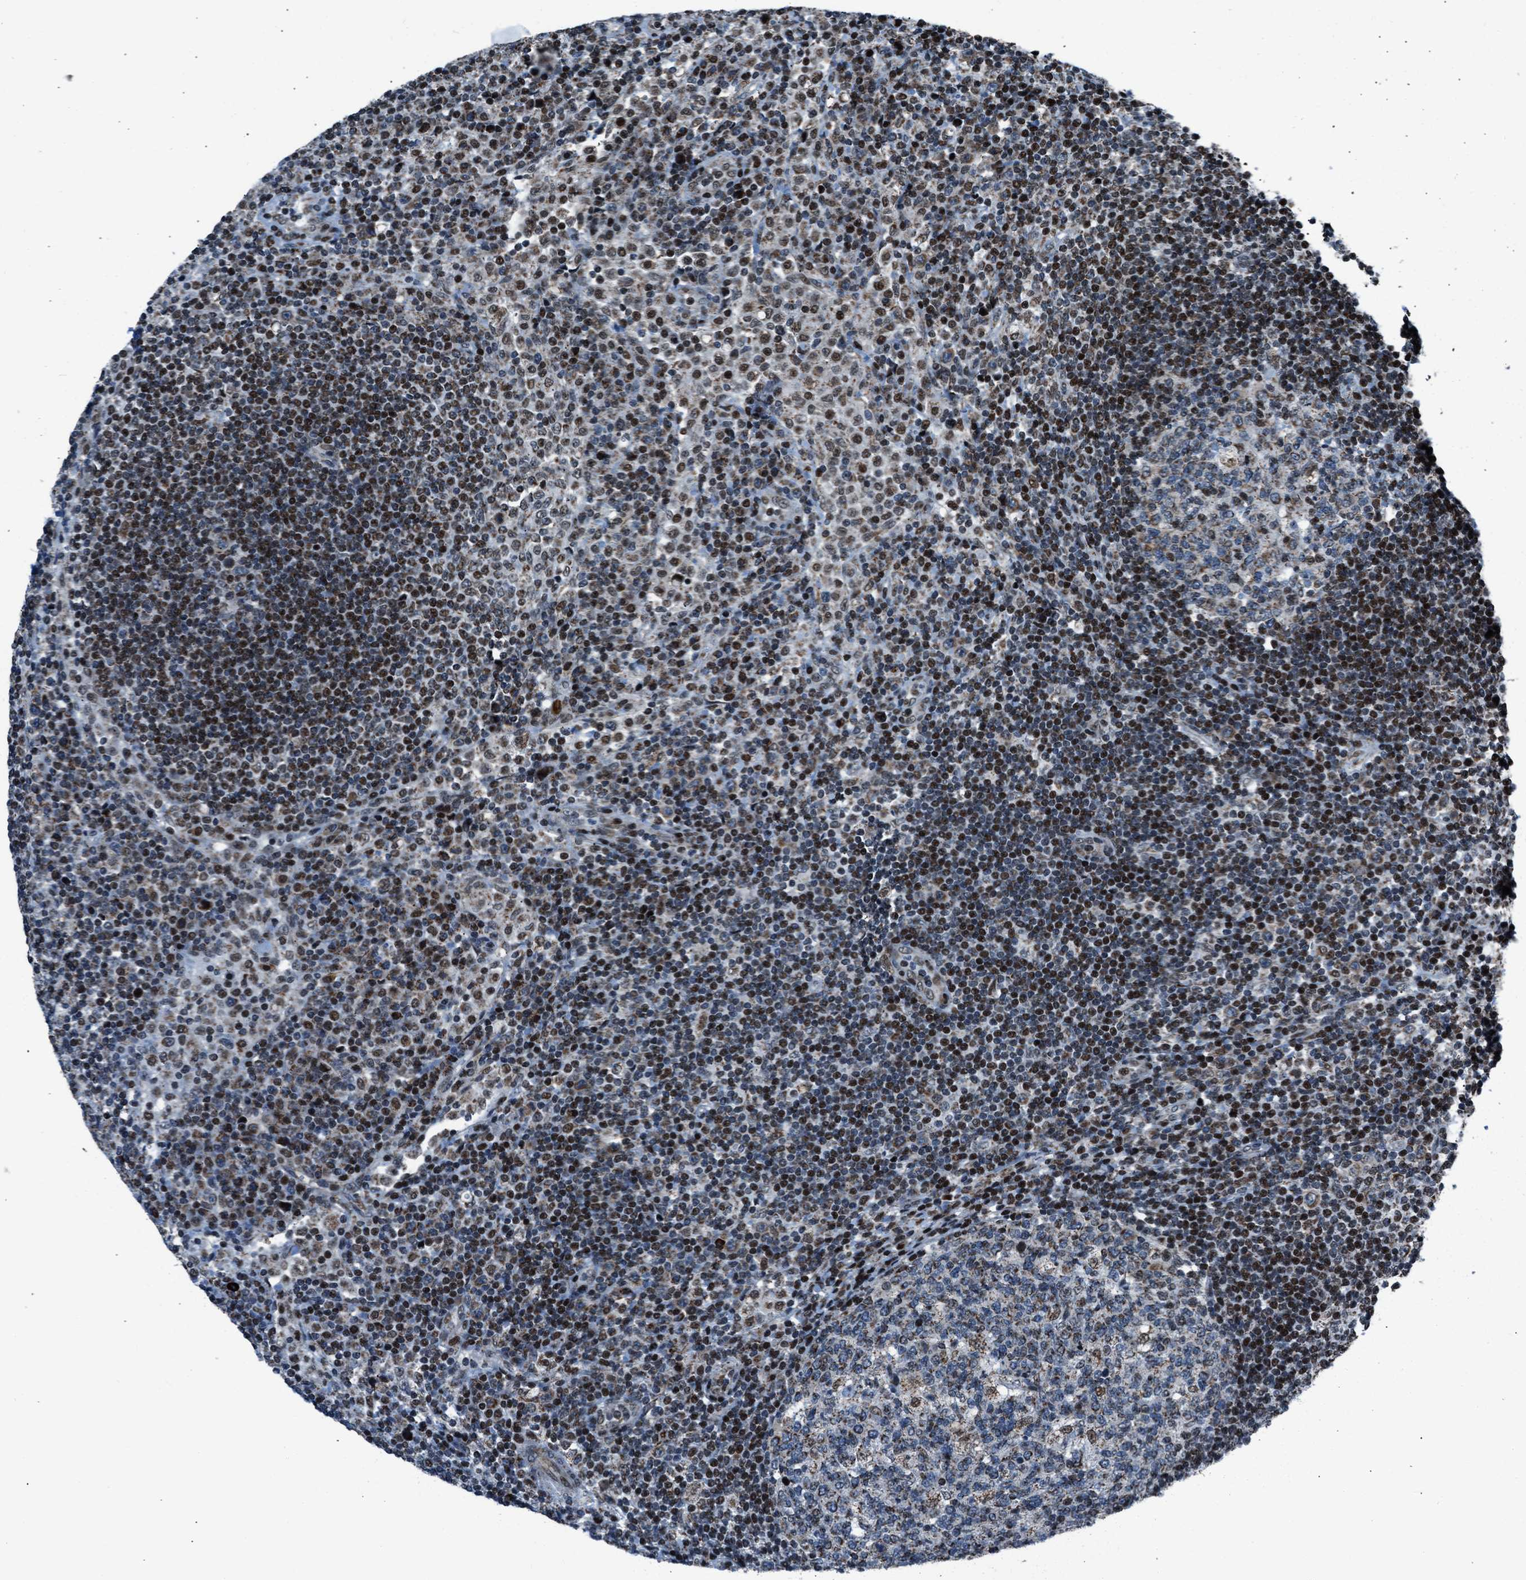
{"staining": {"intensity": "moderate", "quantity": "25%-75%", "location": "cytoplasmic/membranous,nuclear"}, "tissue": "lymph node", "cell_type": "Germinal center cells", "image_type": "normal", "snomed": [{"axis": "morphology", "description": "Normal tissue, NOS"}, {"axis": "topography", "description": "Lymph node"}], "caption": "Lymph node stained with DAB IHC shows medium levels of moderate cytoplasmic/membranous,nuclear positivity in about 25%-75% of germinal center cells.", "gene": "MORC3", "patient": {"sex": "female", "age": 53}}